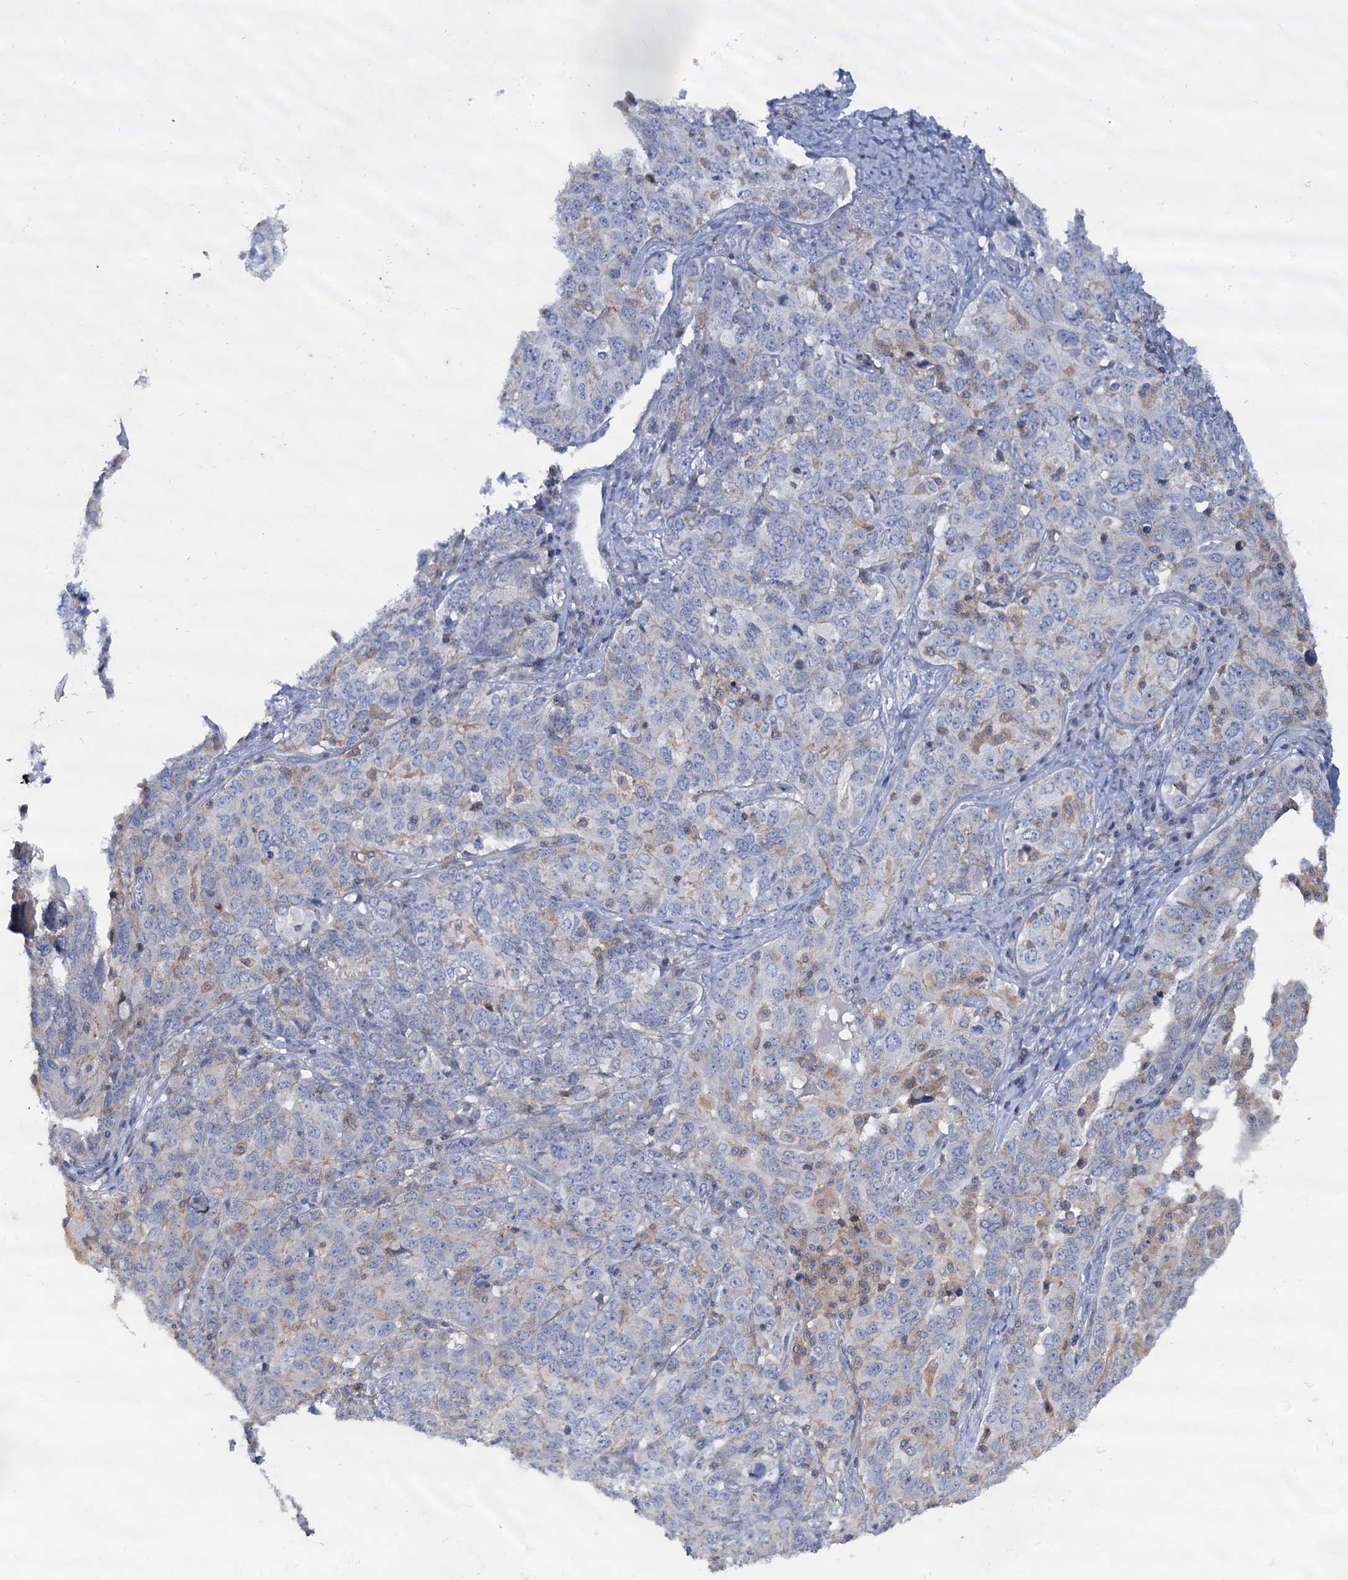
{"staining": {"intensity": "negative", "quantity": "none", "location": "none"}, "tissue": "ovarian cancer", "cell_type": "Tumor cells", "image_type": "cancer", "snomed": [{"axis": "morphology", "description": "Carcinoma, endometroid"}, {"axis": "topography", "description": "Ovary"}], "caption": "Immunohistochemistry image of neoplastic tissue: human ovarian cancer stained with DAB demonstrates no significant protein positivity in tumor cells.", "gene": "LRCH4", "patient": {"sex": "female", "age": 62}}